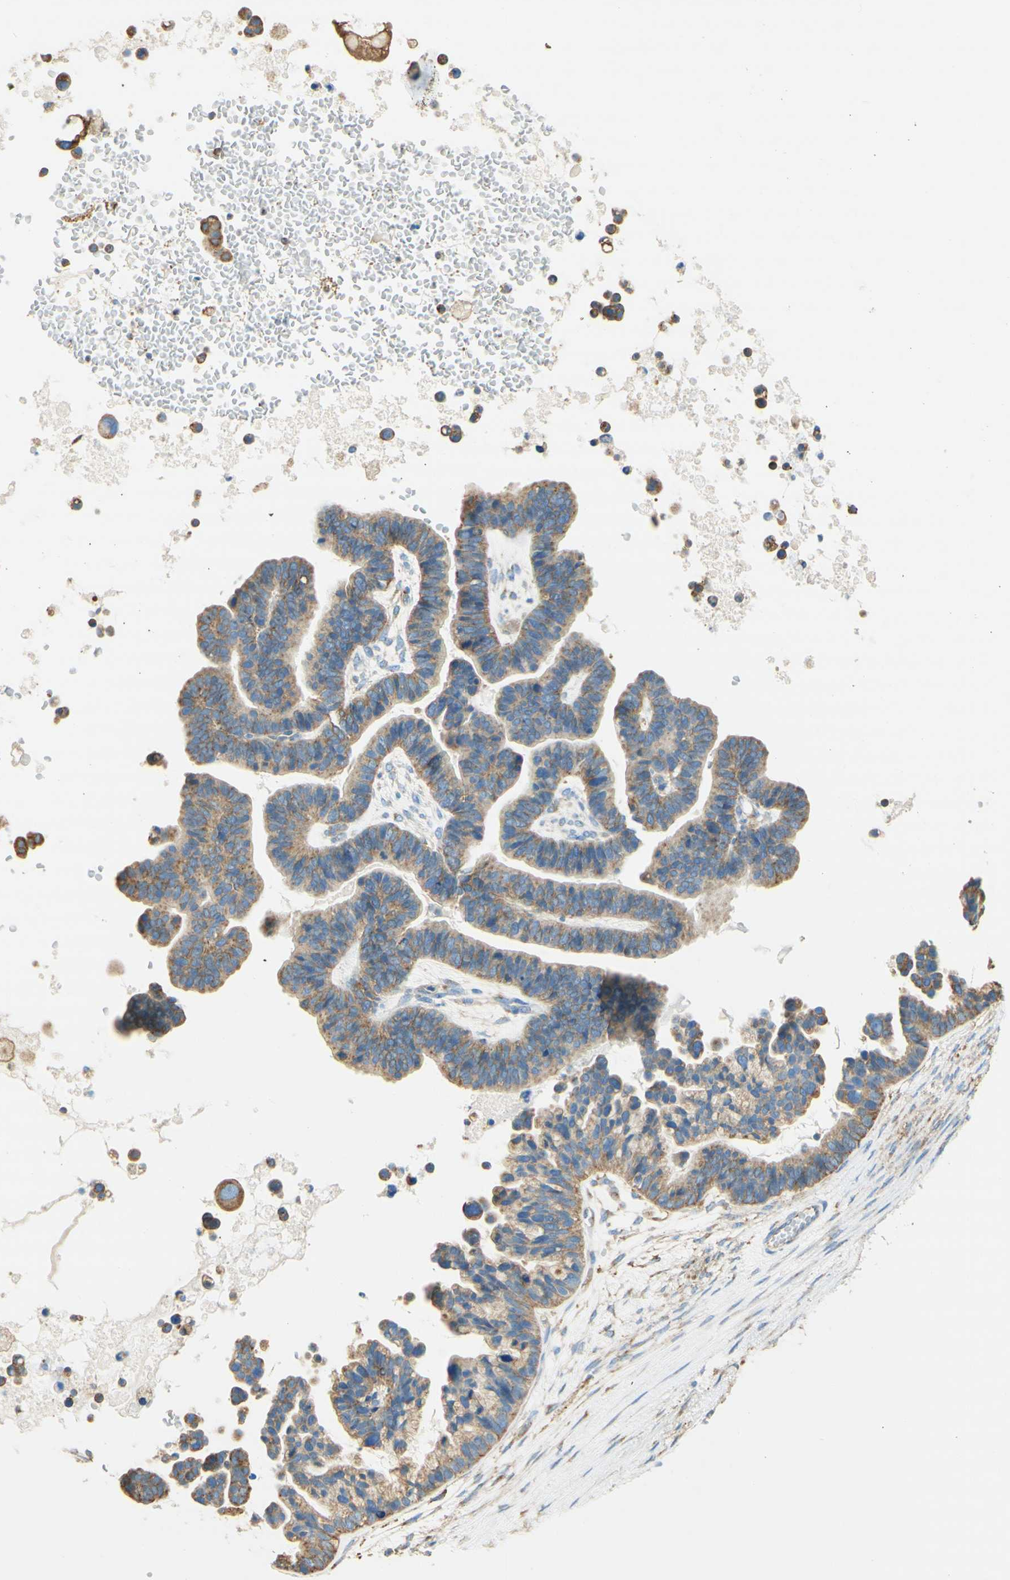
{"staining": {"intensity": "weak", "quantity": ">75%", "location": "cytoplasmic/membranous"}, "tissue": "ovarian cancer", "cell_type": "Tumor cells", "image_type": "cancer", "snomed": [{"axis": "morphology", "description": "Cystadenocarcinoma, serous, NOS"}, {"axis": "topography", "description": "Ovary"}], "caption": "A micrograph of human ovarian cancer (serous cystadenocarcinoma) stained for a protein demonstrates weak cytoplasmic/membranous brown staining in tumor cells. The staining was performed using DAB (3,3'-diaminobenzidine), with brown indicating positive protein expression. Nuclei are stained blue with hematoxylin.", "gene": "CLTC", "patient": {"sex": "female", "age": 56}}